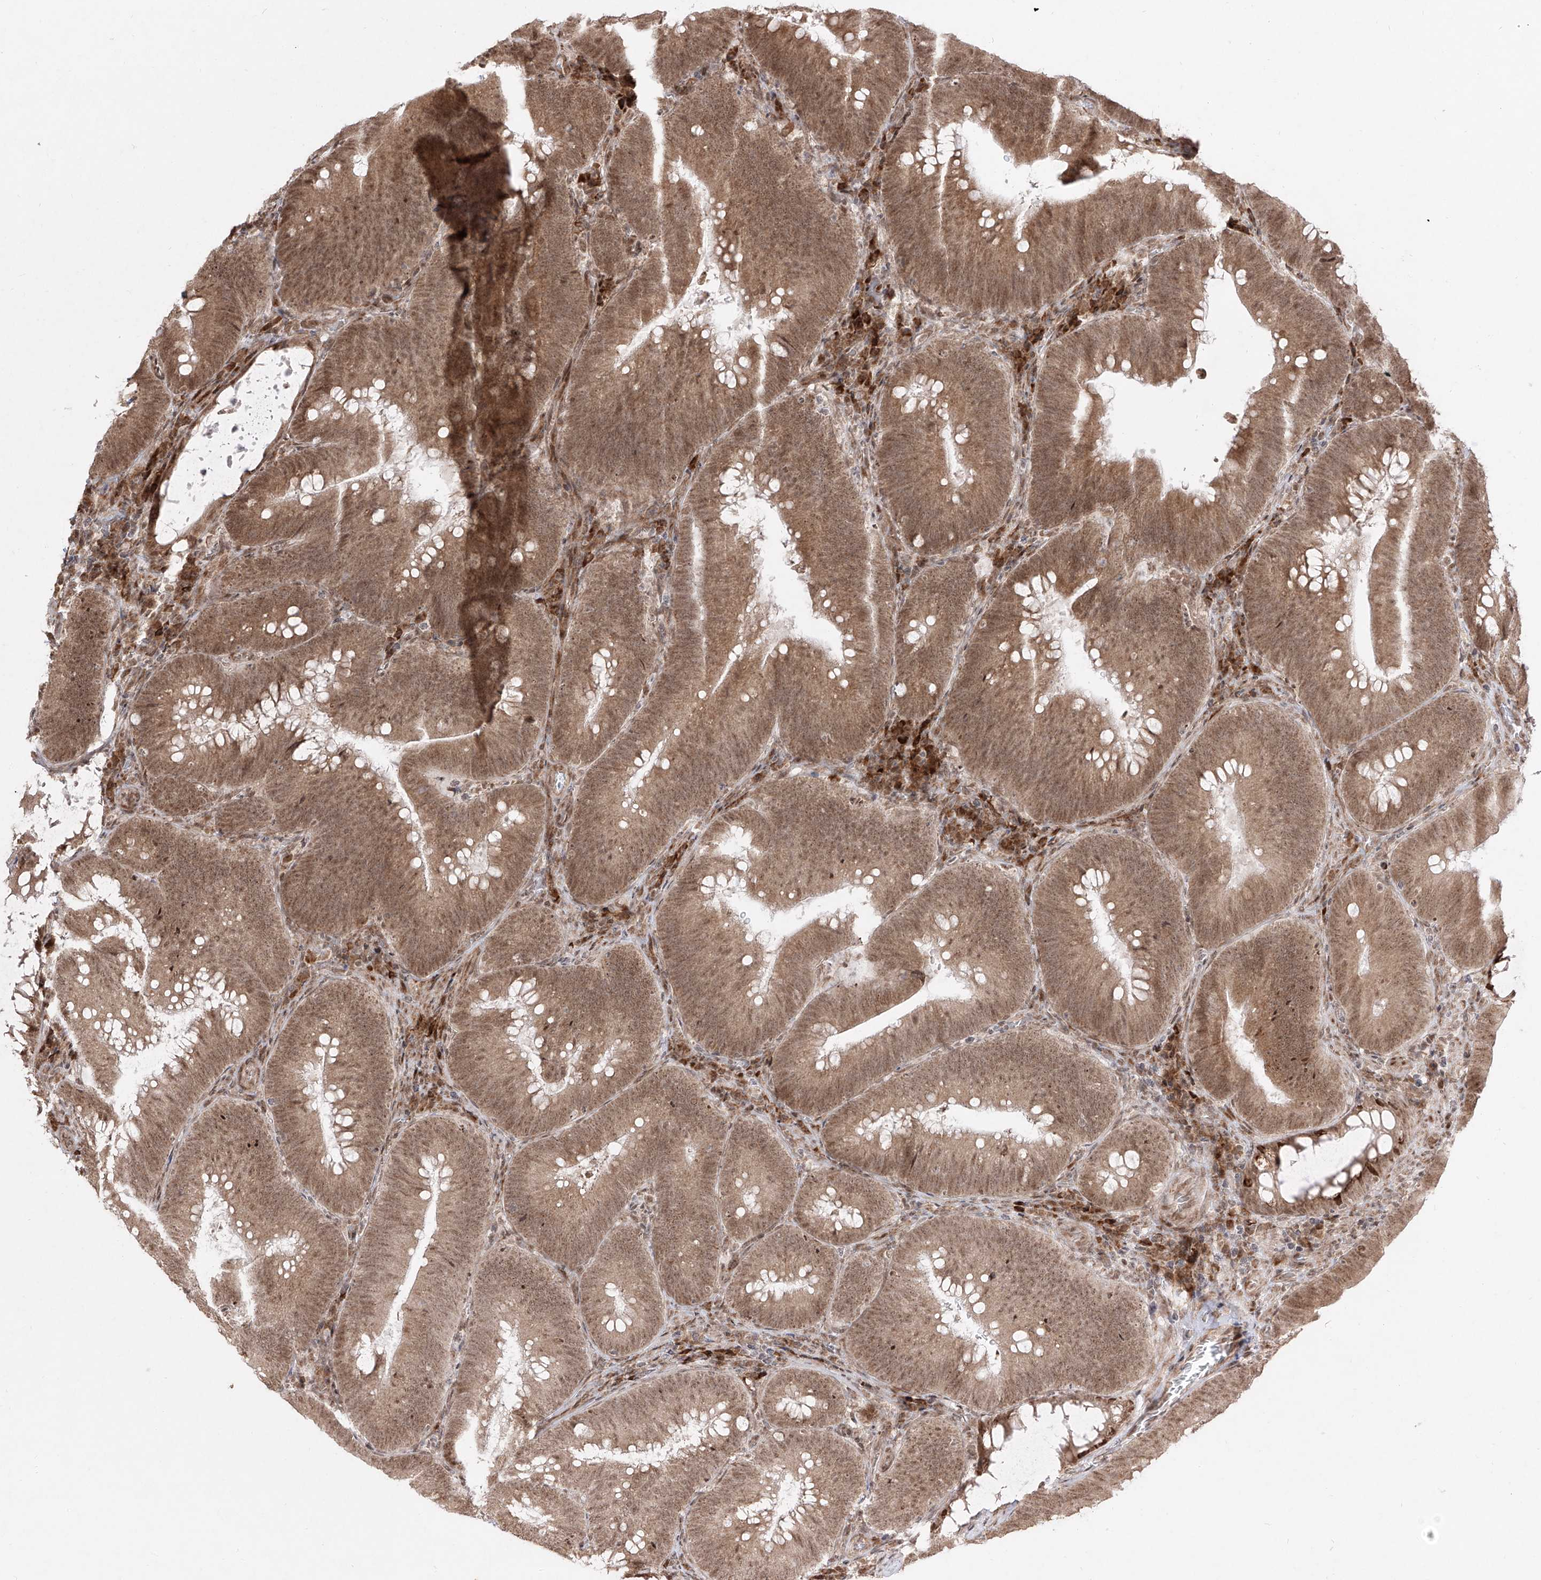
{"staining": {"intensity": "moderate", "quantity": ">75%", "location": "cytoplasmic/membranous,nuclear"}, "tissue": "colorectal cancer", "cell_type": "Tumor cells", "image_type": "cancer", "snomed": [{"axis": "morphology", "description": "Normal tissue, NOS"}, {"axis": "topography", "description": "Colon"}], "caption": "Immunohistochemical staining of colorectal cancer displays medium levels of moderate cytoplasmic/membranous and nuclear positivity in approximately >75% of tumor cells. (DAB IHC with brightfield microscopy, high magnification).", "gene": "SNRNP27", "patient": {"sex": "female", "age": 82}}